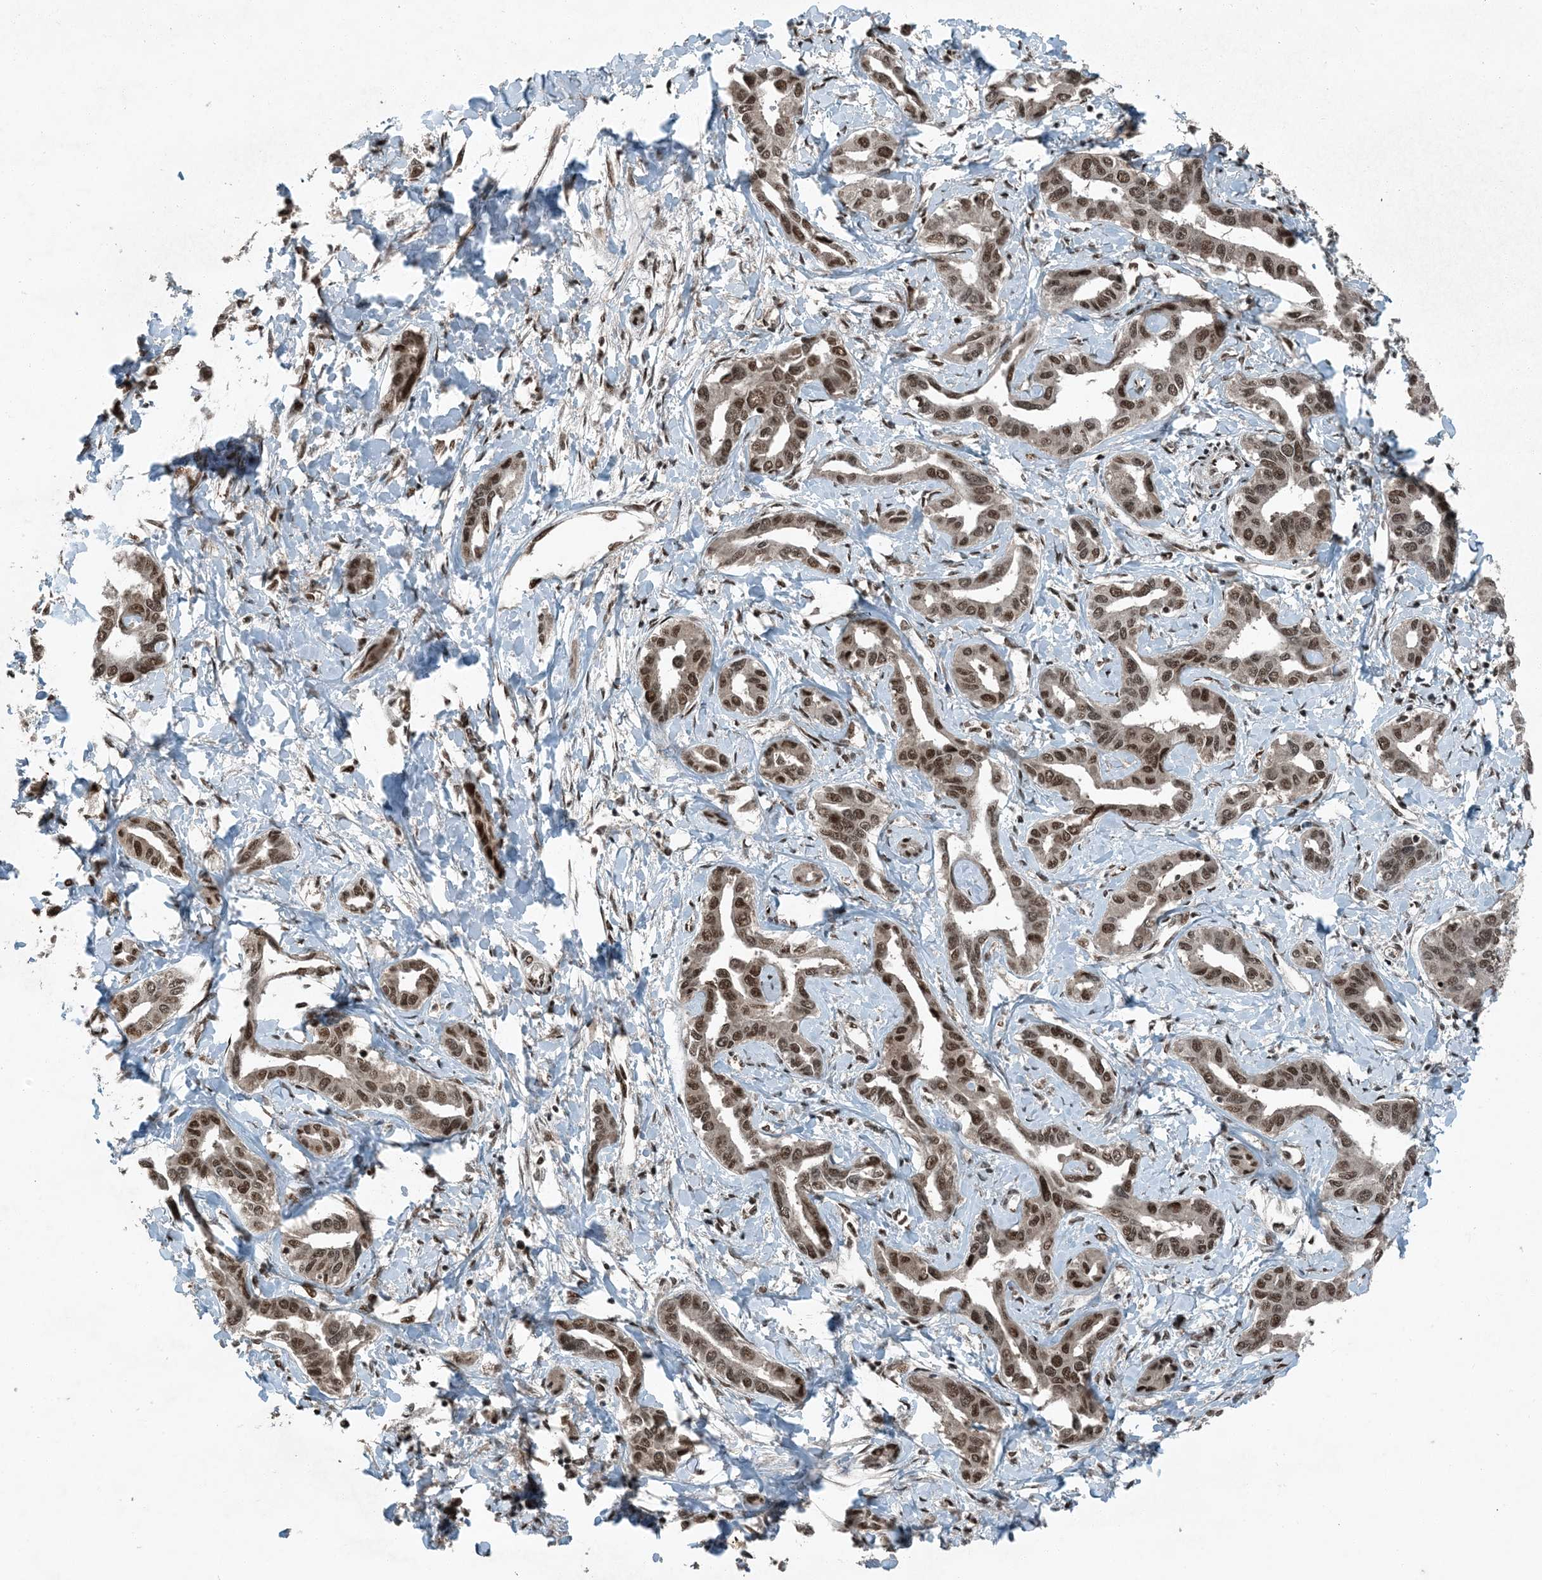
{"staining": {"intensity": "moderate", "quantity": ">75%", "location": "nuclear"}, "tissue": "liver cancer", "cell_type": "Tumor cells", "image_type": "cancer", "snomed": [{"axis": "morphology", "description": "Cholangiocarcinoma"}, {"axis": "topography", "description": "Liver"}], "caption": "Protein analysis of cholangiocarcinoma (liver) tissue exhibits moderate nuclear expression in approximately >75% of tumor cells. Using DAB (brown) and hematoxylin (blue) stains, captured at high magnification using brightfield microscopy.", "gene": "TRAPPC12", "patient": {"sex": "male", "age": 59}}